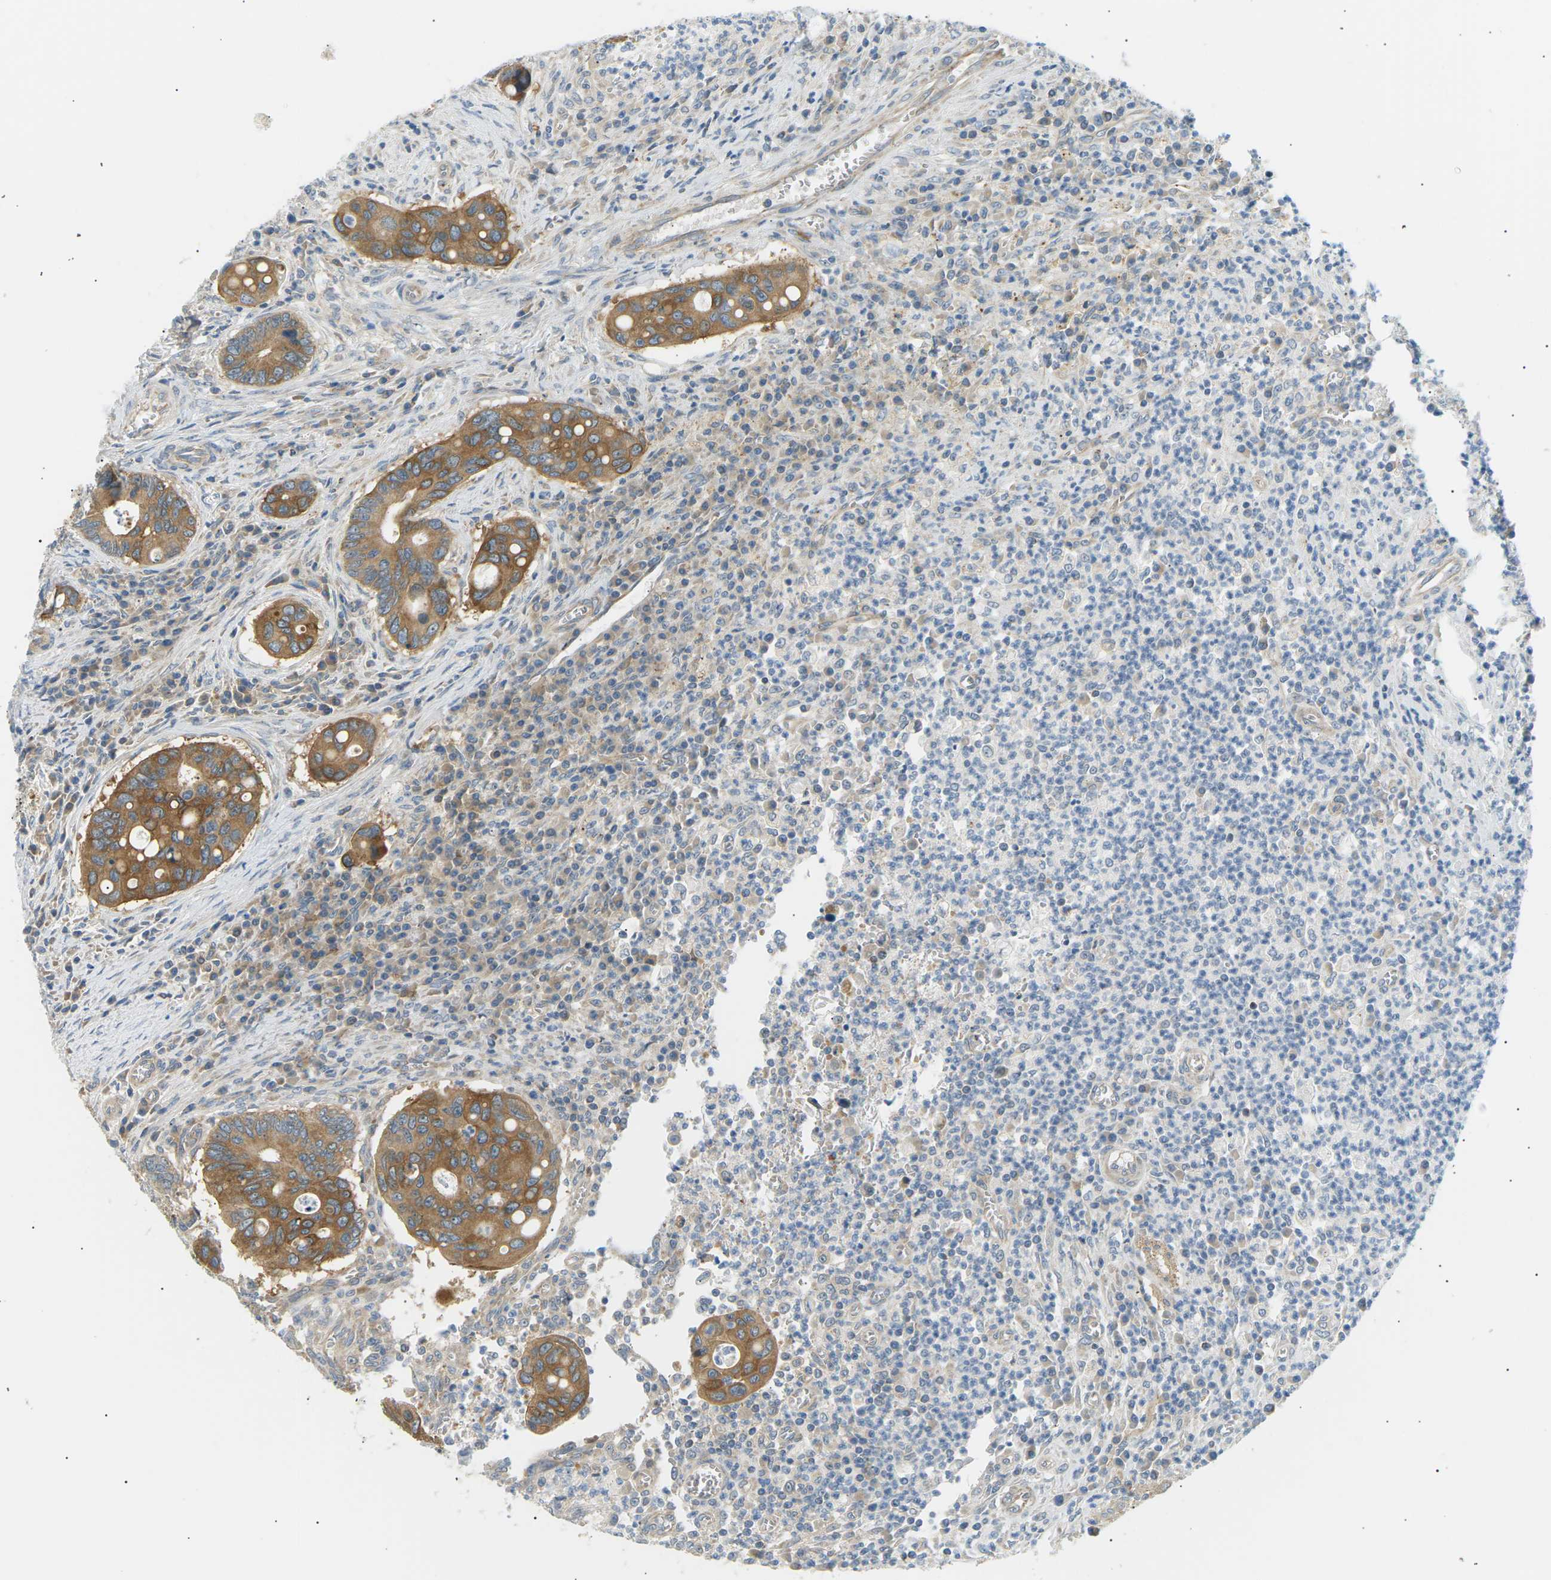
{"staining": {"intensity": "moderate", "quantity": ">75%", "location": "cytoplasmic/membranous"}, "tissue": "colorectal cancer", "cell_type": "Tumor cells", "image_type": "cancer", "snomed": [{"axis": "morphology", "description": "Inflammation, NOS"}, {"axis": "morphology", "description": "Adenocarcinoma, NOS"}, {"axis": "topography", "description": "Colon"}], "caption": "Brown immunohistochemical staining in adenocarcinoma (colorectal) exhibits moderate cytoplasmic/membranous expression in approximately >75% of tumor cells. (DAB IHC, brown staining for protein, blue staining for nuclei).", "gene": "TBC1D8", "patient": {"sex": "male", "age": 72}}